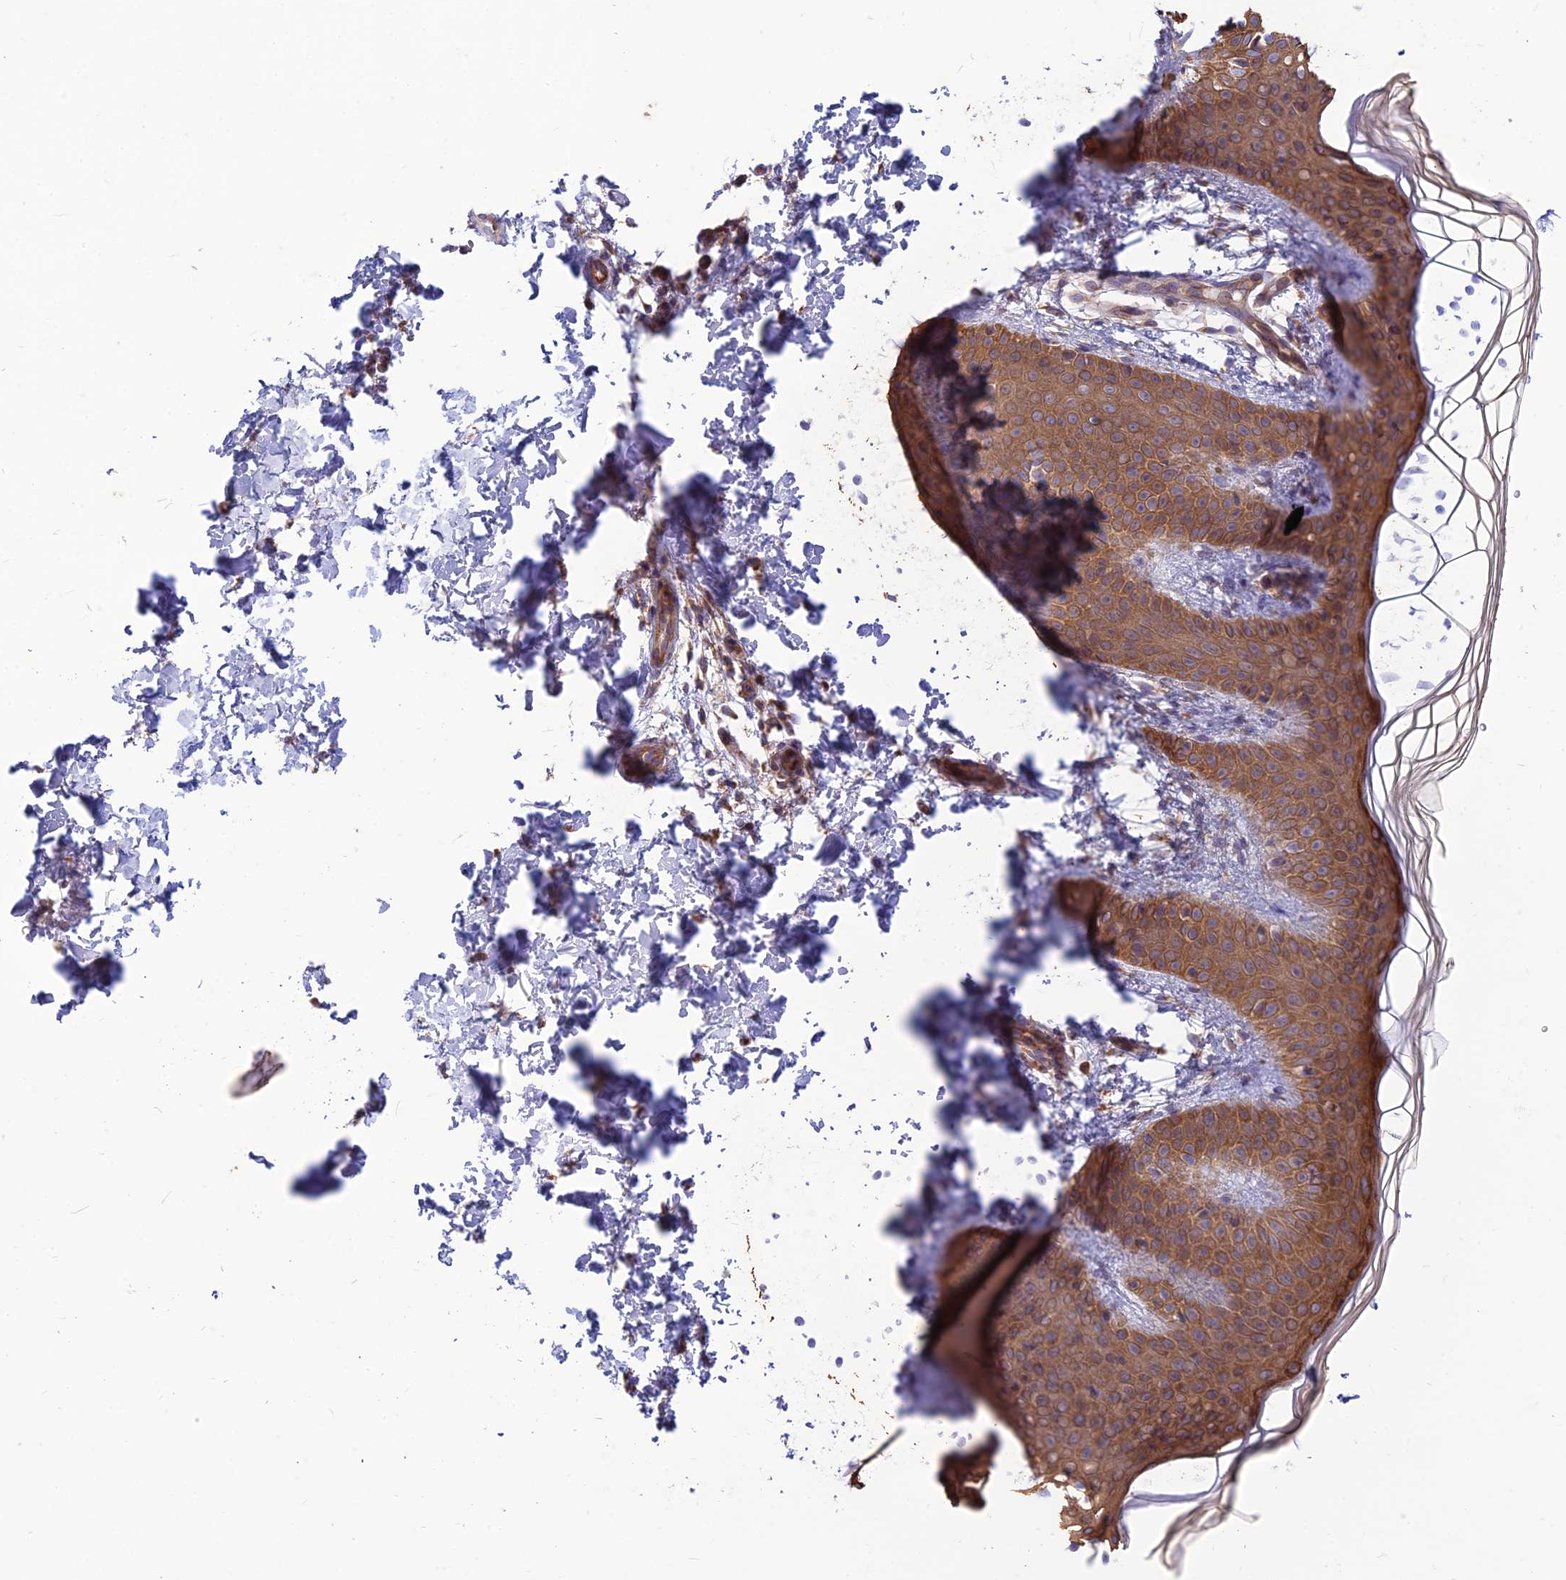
{"staining": {"intensity": "weak", "quantity": "25%-75%", "location": "cytoplasmic/membranous"}, "tissue": "skin", "cell_type": "Fibroblasts", "image_type": "normal", "snomed": [{"axis": "morphology", "description": "Normal tissue, NOS"}, {"axis": "topography", "description": "Skin"}], "caption": "Skin stained for a protein (brown) shows weak cytoplasmic/membranous positive expression in approximately 25%-75% of fibroblasts.", "gene": "RPL17", "patient": {"sex": "male", "age": 36}}